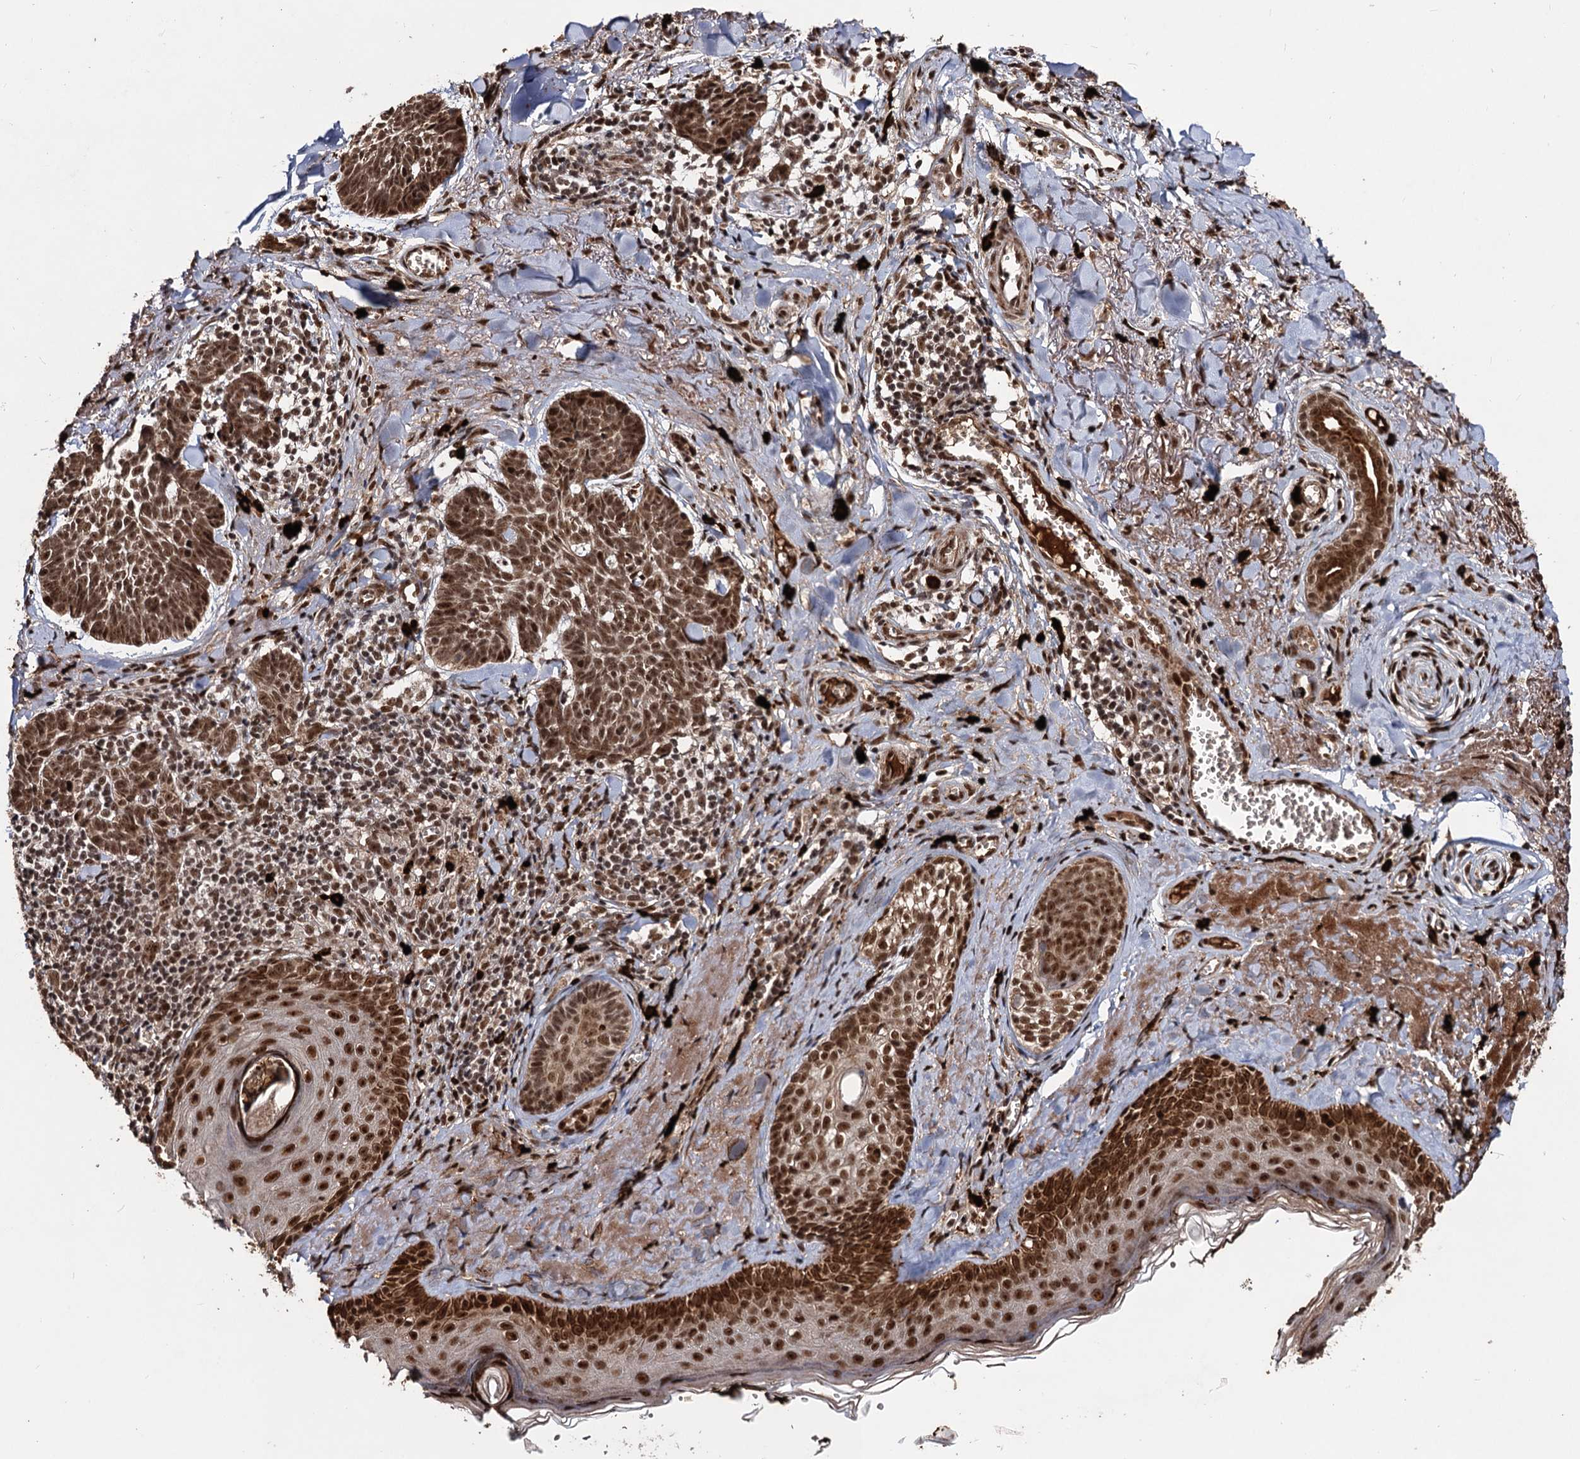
{"staining": {"intensity": "moderate", "quantity": ">75%", "location": "nuclear"}, "tissue": "skin cancer", "cell_type": "Tumor cells", "image_type": "cancer", "snomed": [{"axis": "morphology", "description": "Basal cell carcinoma"}, {"axis": "topography", "description": "Skin"}], "caption": "Tumor cells demonstrate moderate nuclear expression in approximately >75% of cells in skin cancer (basal cell carcinoma).", "gene": "SFSWAP", "patient": {"sex": "female", "age": 74}}